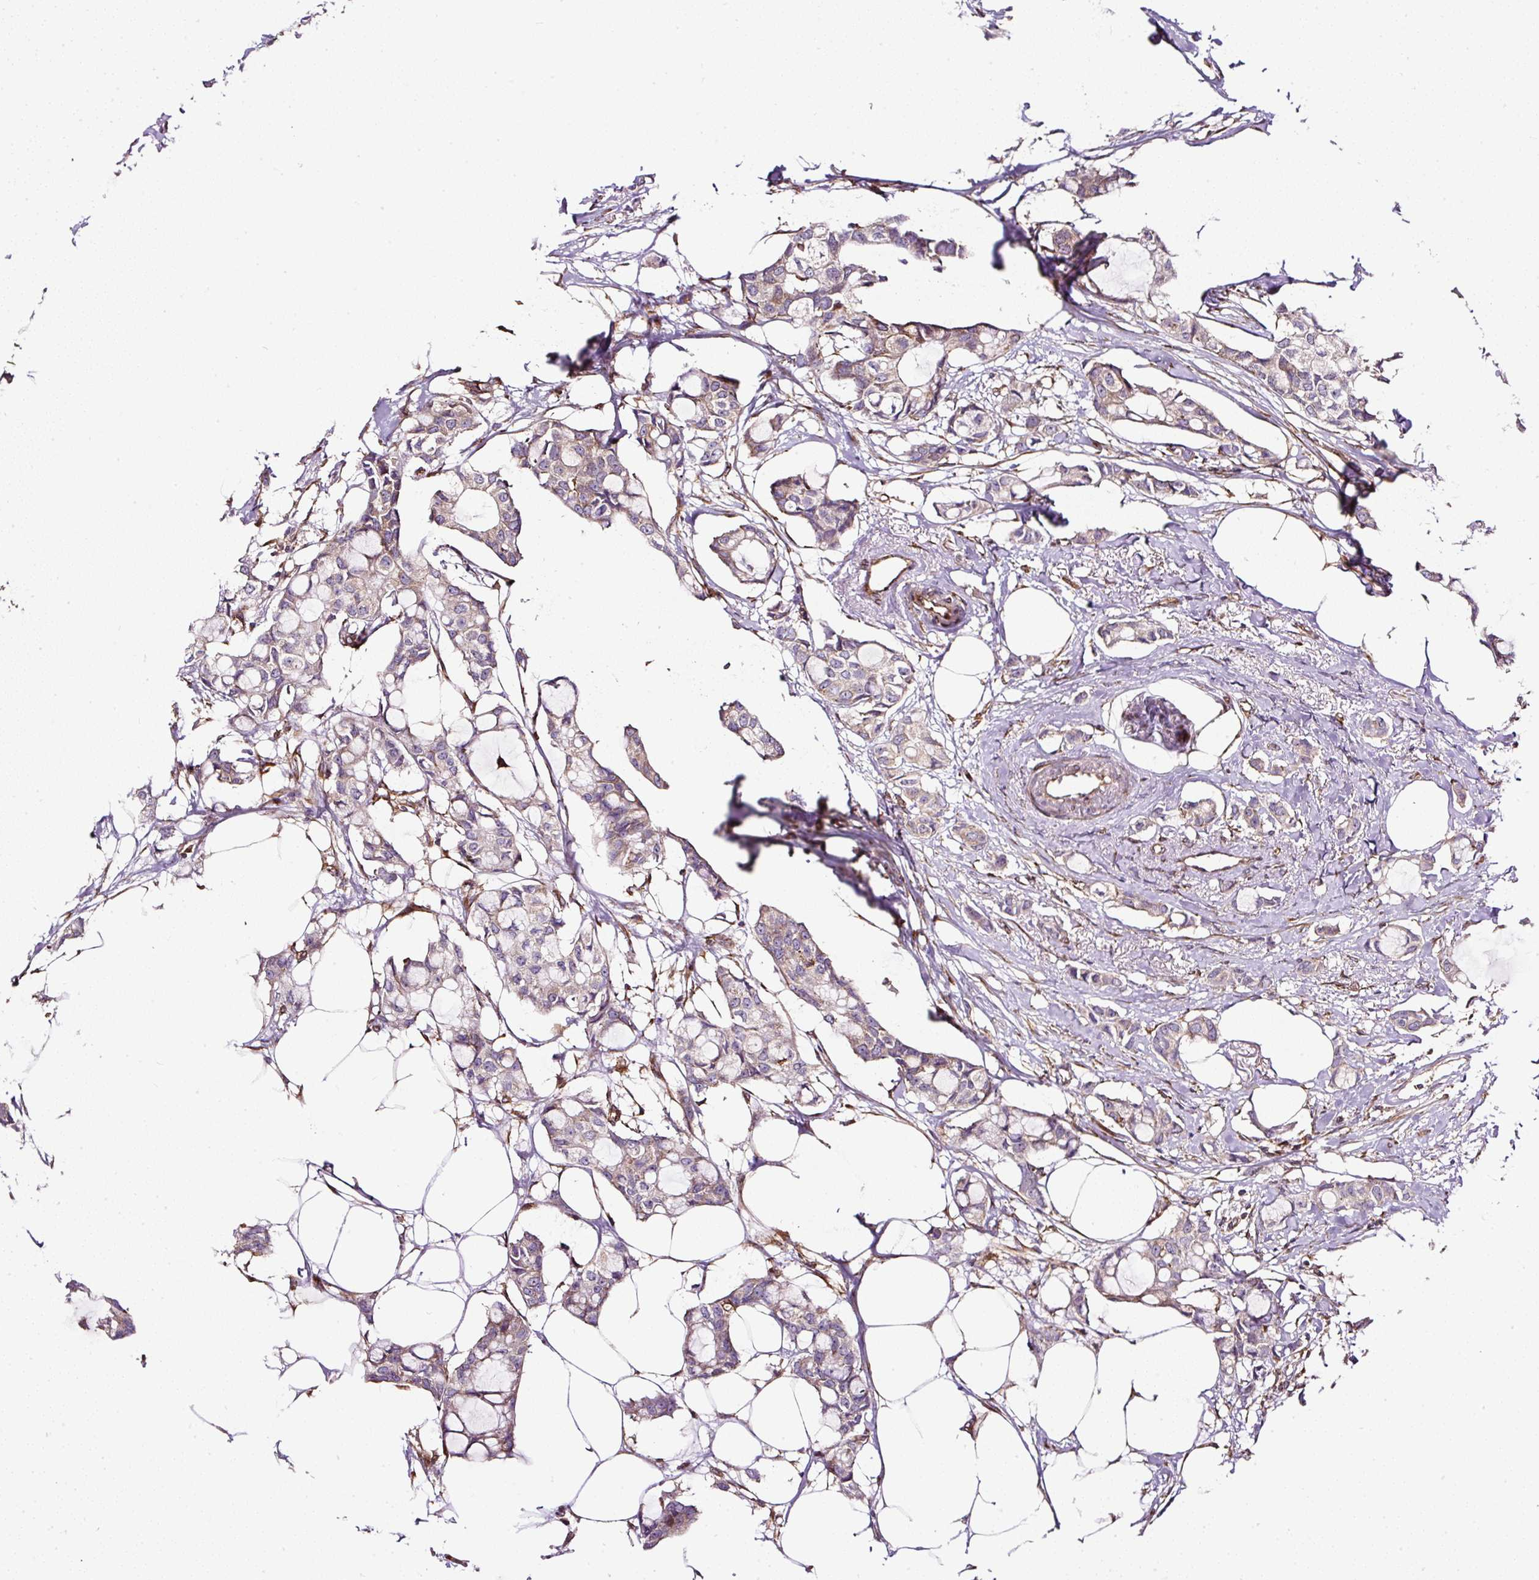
{"staining": {"intensity": "weak", "quantity": "<25%", "location": "cytoplasmic/membranous"}, "tissue": "breast cancer", "cell_type": "Tumor cells", "image_type": "cancer", "snomed": [{"axis": "morphology", "description": "Duct carcinoma"}, {"axis": "topography", "description": "Breast"}], "caption": "Immunohistochemical staining of human breast infiltrating ductal carcinoma reveals no significant staining in tumor cells.", "gene": "KDM4E", "patient": {"sex": "female", "age": 73}}